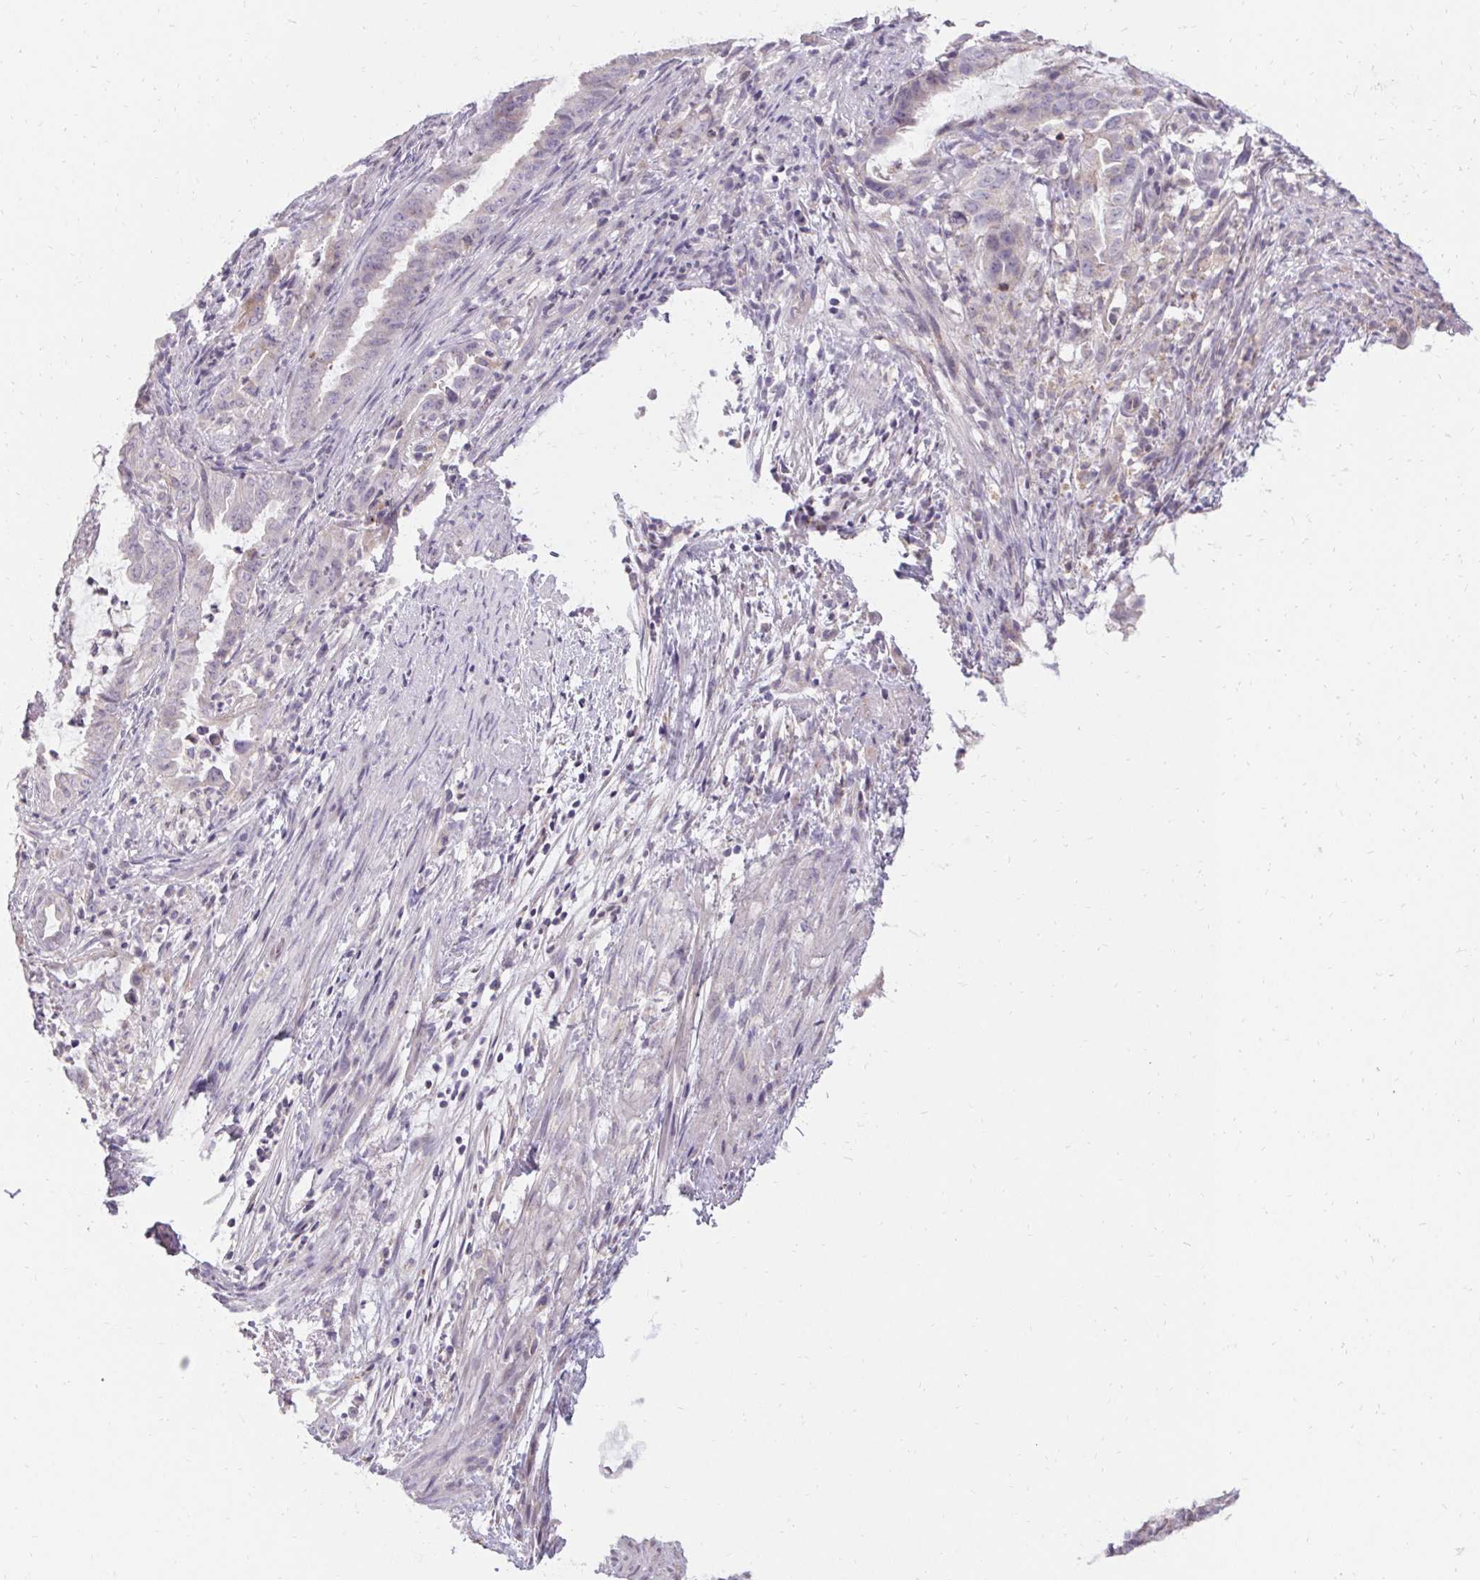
{"staining": {"intensity": "negative", "quantity": "none", "location": "none"}, "tissue": "endometrial cancer", "cell_type": "Tumor cells", "image_type": "cancer", "snomed": [{"axis": "morphology", "description": "Adenocarcinoma, NOS"}, {"axis": "topography", "description": "Endometrium"}], "caption": "IHC of adenocarcinoma (endometrial) displays no staining in tumor cells.", "gene": "HSD17B3", "patient": {"sex": "female", "age": 51}}